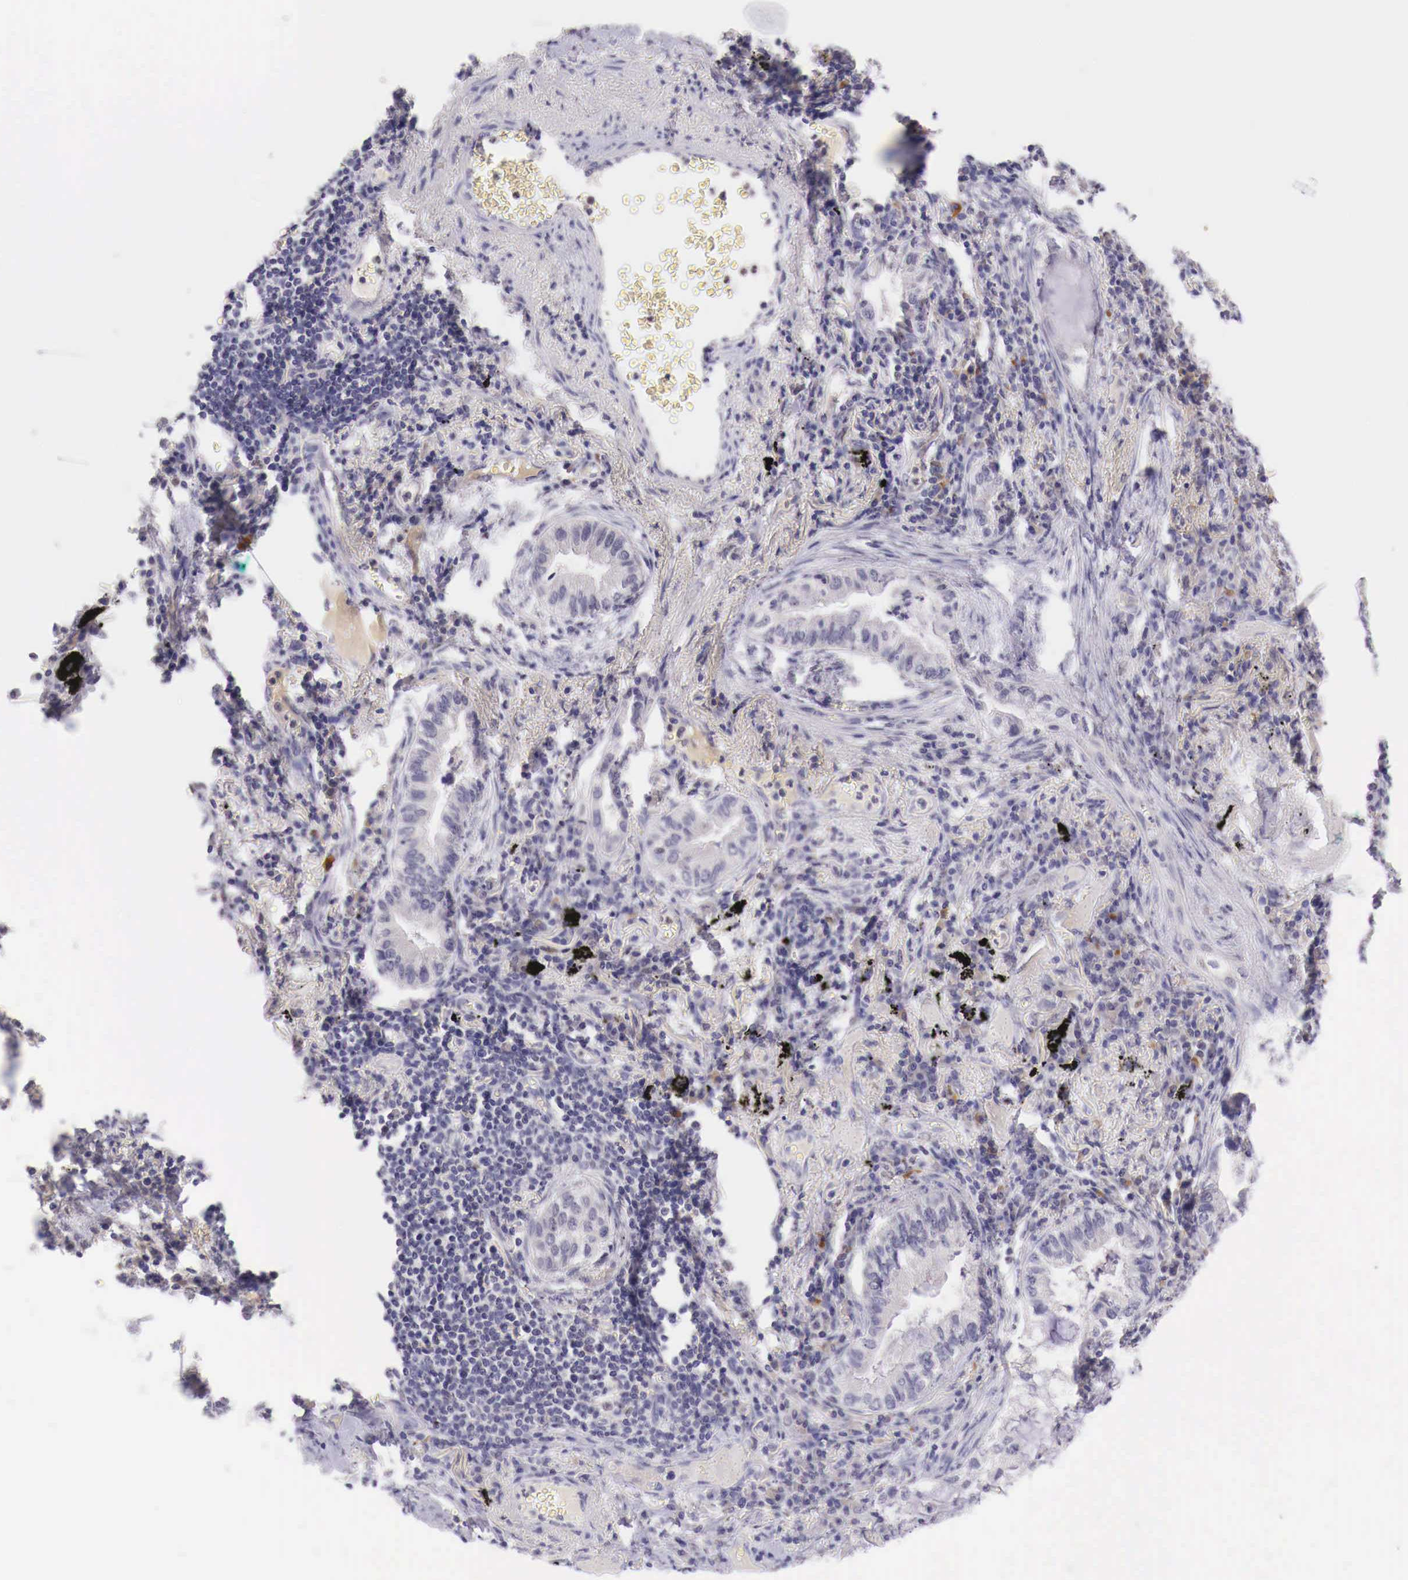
{"staining": {"intensity": "negative", "quantity": "none", "location": "none"}, "tissue": "lung cancer", "cell_type": "Tumor cells", "image_type": "cancer", "snomed": [{"axis": "morphology", "description": "Adenocarcinoma, NOS"}, {"axis": "topography", "description": "Lung"}], "caption": "The IHC histopathology image has no significant positivity in tumor cells of lung cancer tissue. (DAB immunohistochemistry (IHC) with hematoxylin counter stain).", "gene": "BCL6", "patient": {"sex": "female", "age": 50}}